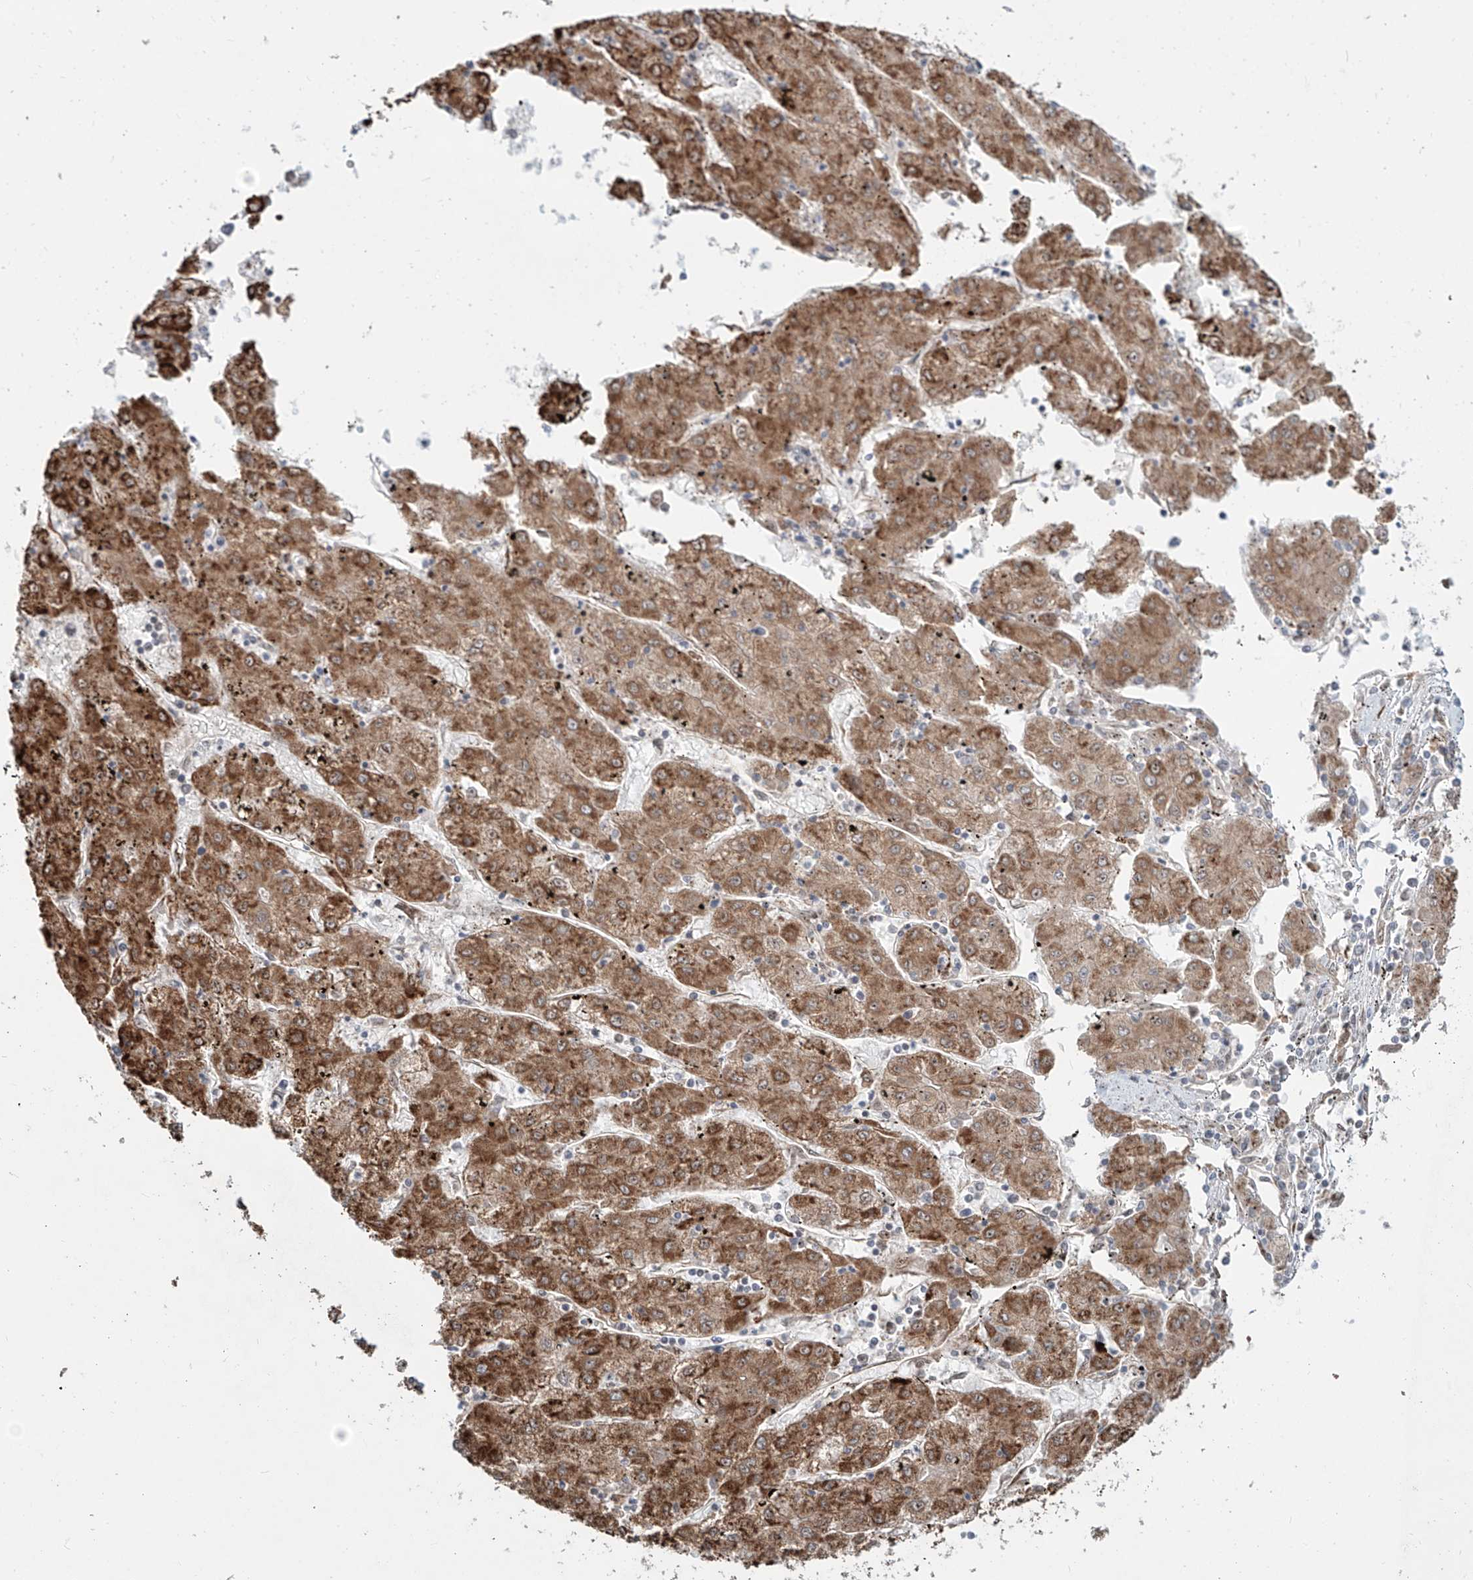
{"staining": {"intensity": "moderate", "quantity": ">75%", "location": "cytoplasmic/membranous,nuclear"}, "tissue": "liver cancer", "cell_type": "Tumor cells", "image_type": "cancer", "snomed": [{"axis": "morphology", "description": "Carcinoma, Hepatocellular, NOS"}, {"axis": "topography", "description": "Liver"}], "caption": "Liver cancer tissue reveals moderate cytoplasmic/membranous and nuclear staining in approximately >75% of tumor cells", "gene": "ZNF710", "patient": {"sex": "male", "age": 72}}